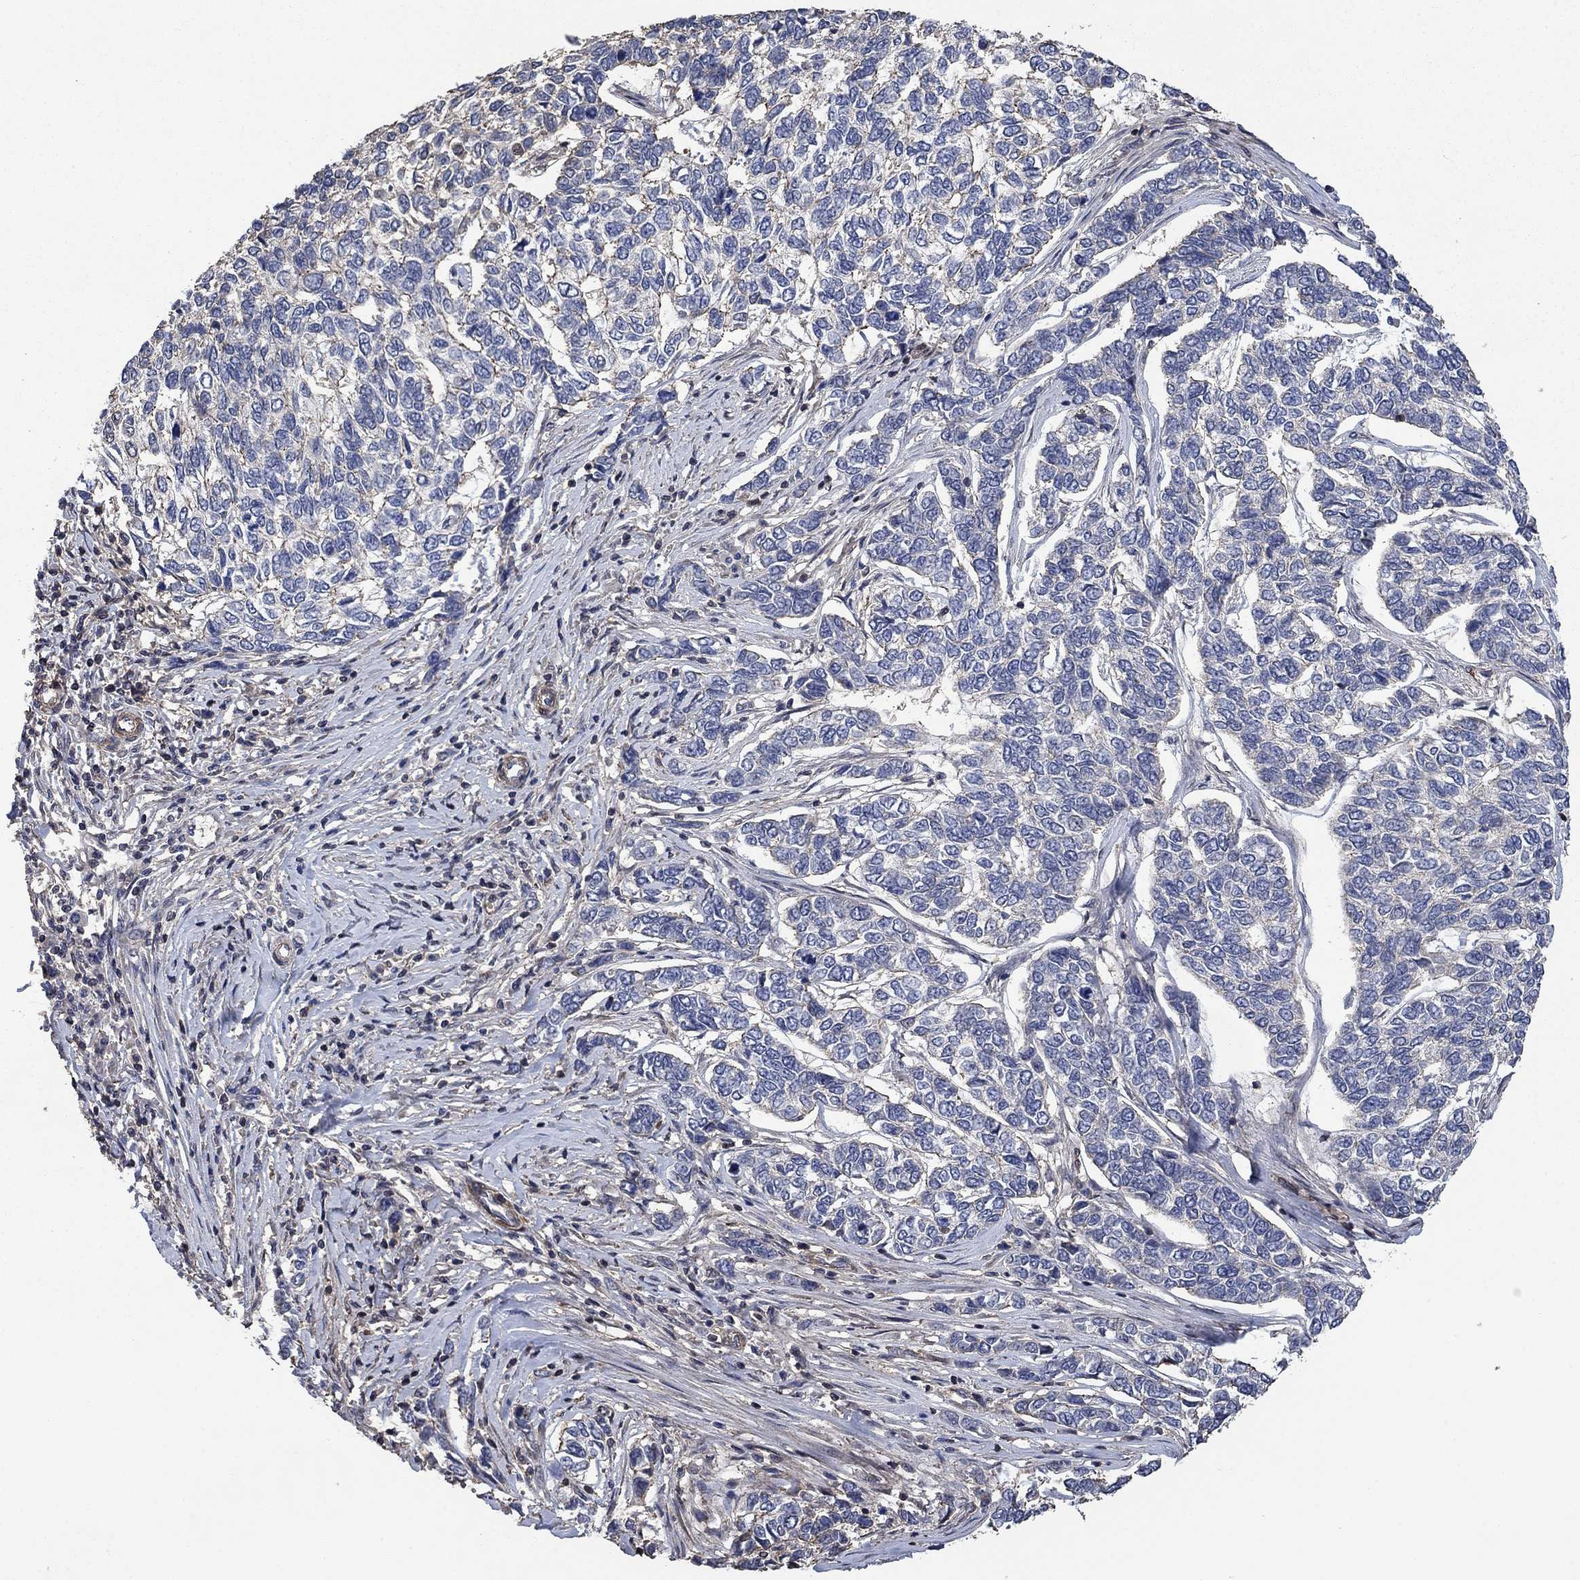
{"staining": {"intensity": "negative", "quantity": "none", "location": "none"}, "tissue": "skin cancer", "cell_type": "Tumor cells", "image_type": "cancer", "snomed": [{"axis": "morphology", "description": "Basal cell carcinoma"}, {"axis": "topography", "description": "Skin"}], "caption": "Immunohistochemistry image of human basal cell carcinoma (skin) stained for a protein (brown), which shows no staining in tumor cells.", "gene": "PDE3A", "patient": {"sex": "female", "age": 65}}